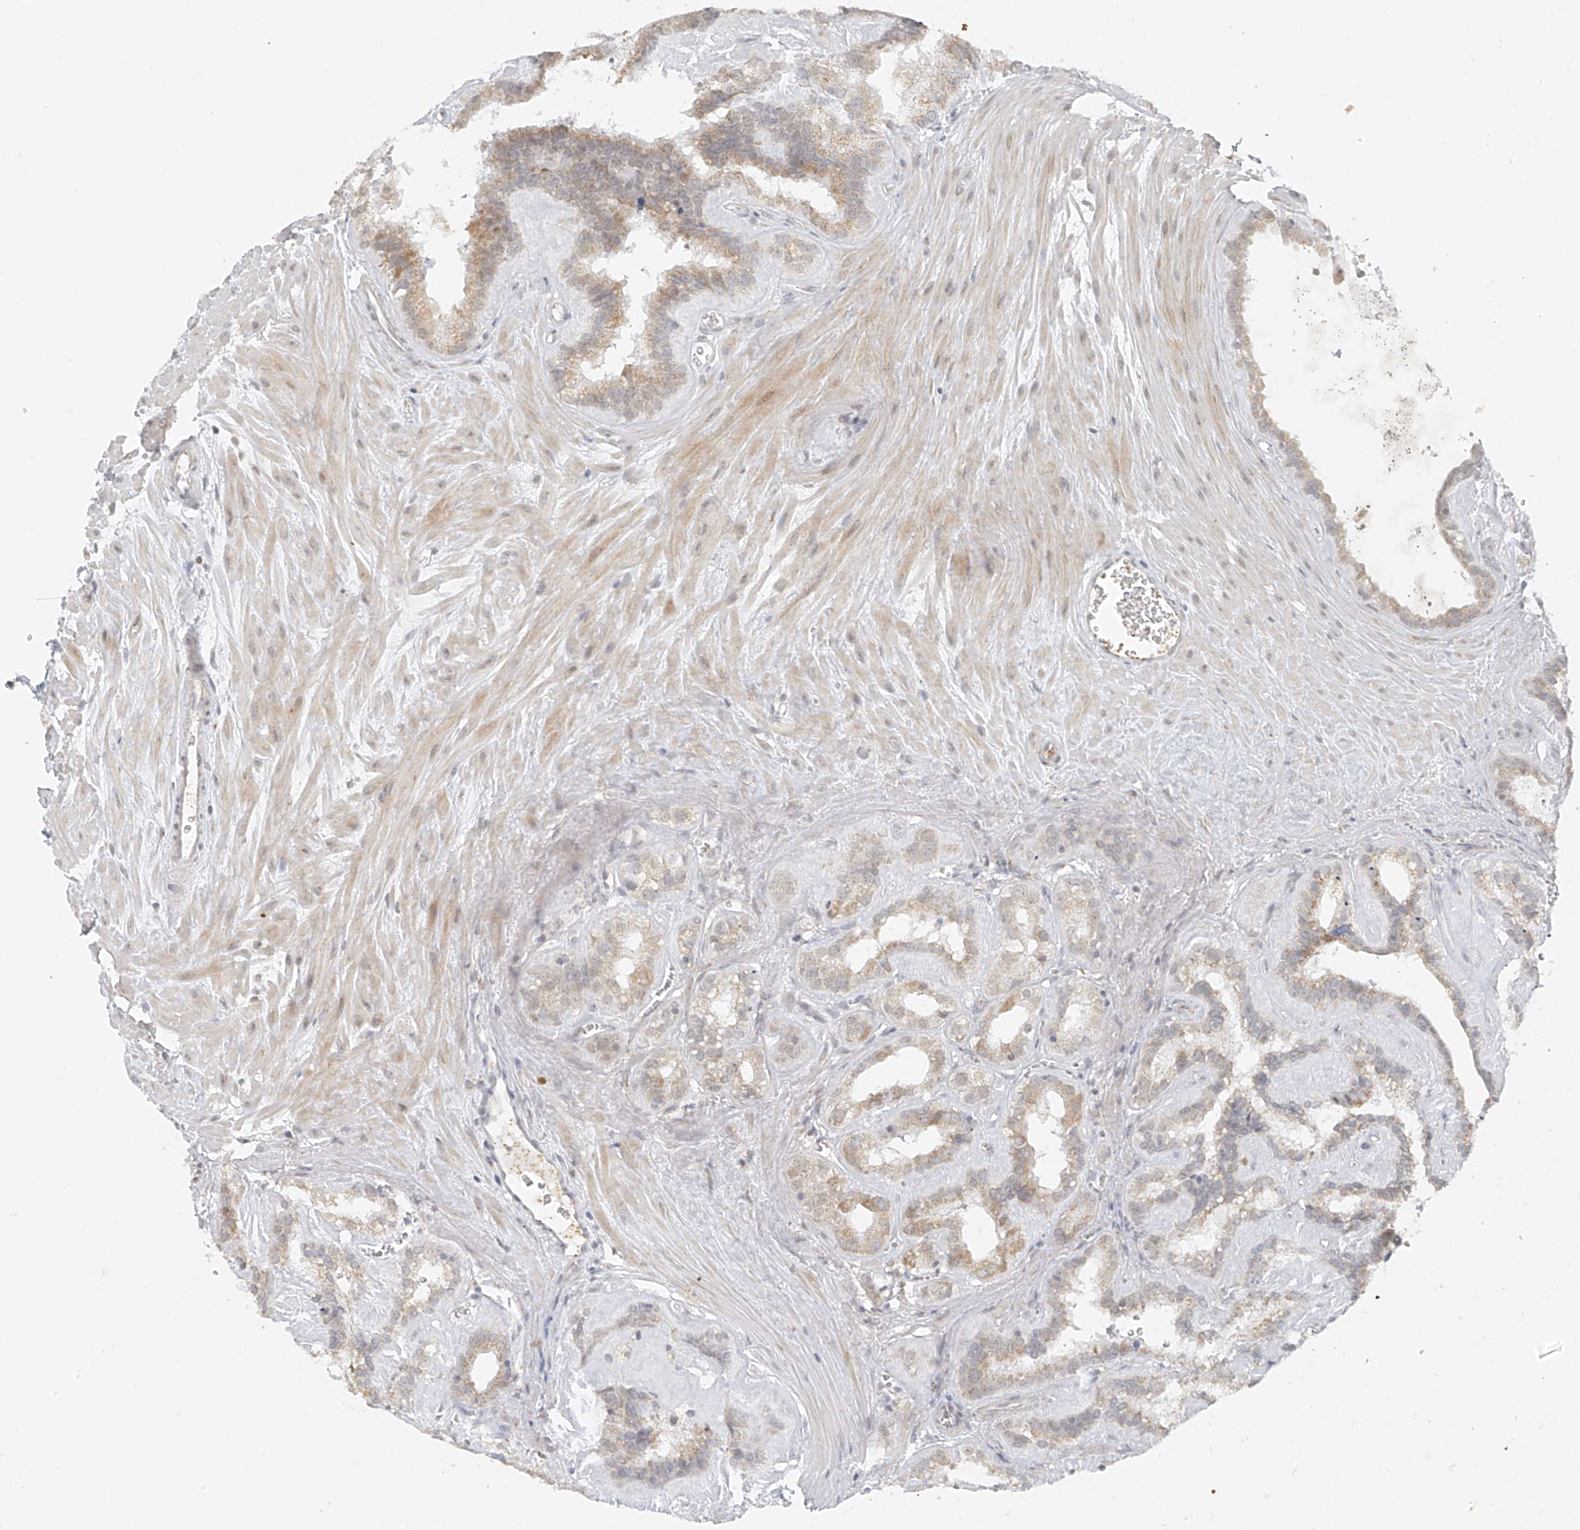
{"staining": {"intensity": "moderate", "quantity": "25%-75%", "location": "cytoplasmic/membranous"}, "tissue": "seminal vesicle", "cell_type": "Glandular cells", "image_type": "normal", "snomed": [{"axis": "morphology", "description": "Normal tissue, NOS"}, {"axis": "topography", "description": "Prostate"}, {"axis": "topography", "description": "Seminal veicle"}], "caption": "Immunohistochemistry of benign human seminal vesicle exhibits medium levels of moderate cytoplasmic/membranous staining in approximately 25%-75% of glandular cells.", "gene": "DYRK1B", "patient": {"sex": "male", "age": 59}}